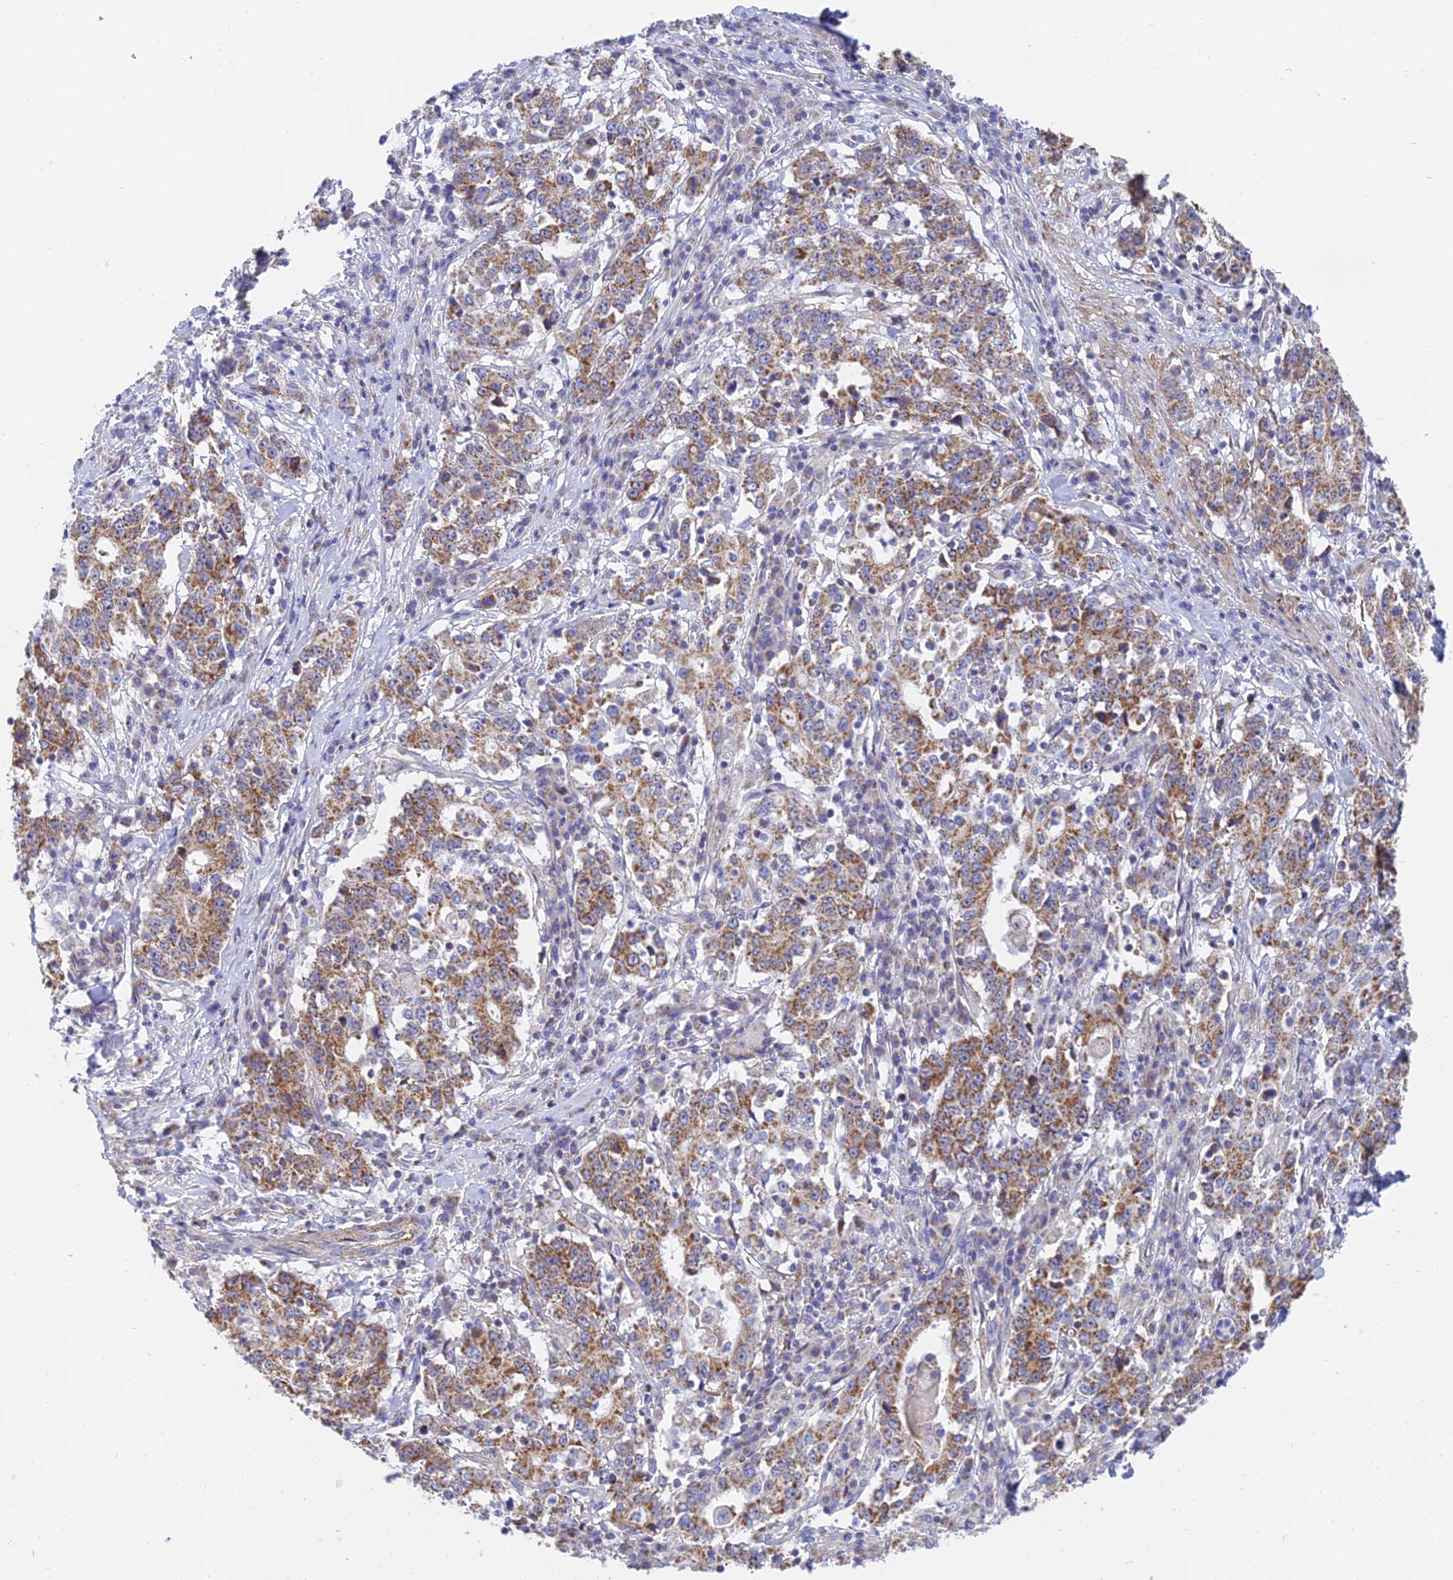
{"staining": {"intensity": "moderate", "quantity": ">75%", "location": "cytoplasmic/membranous"}, "tissue": "stomach cancer", "cell_type": "Tumor cells", "image_type": "cancer", "snomed": [{"axis": "morphology", "description": "Adenocarcinoma, NOS"}, {"axis": "topography", "description": "Stomach"}], "caption": "Adenocarcinoma (stomach) stained for a protein (brown) shows moderate cytoplasmic/membranous positive expression in approximately >75% of tumor cells.", "gene": "MRPL15", "patient": {"sex": "male", "age": 59}}